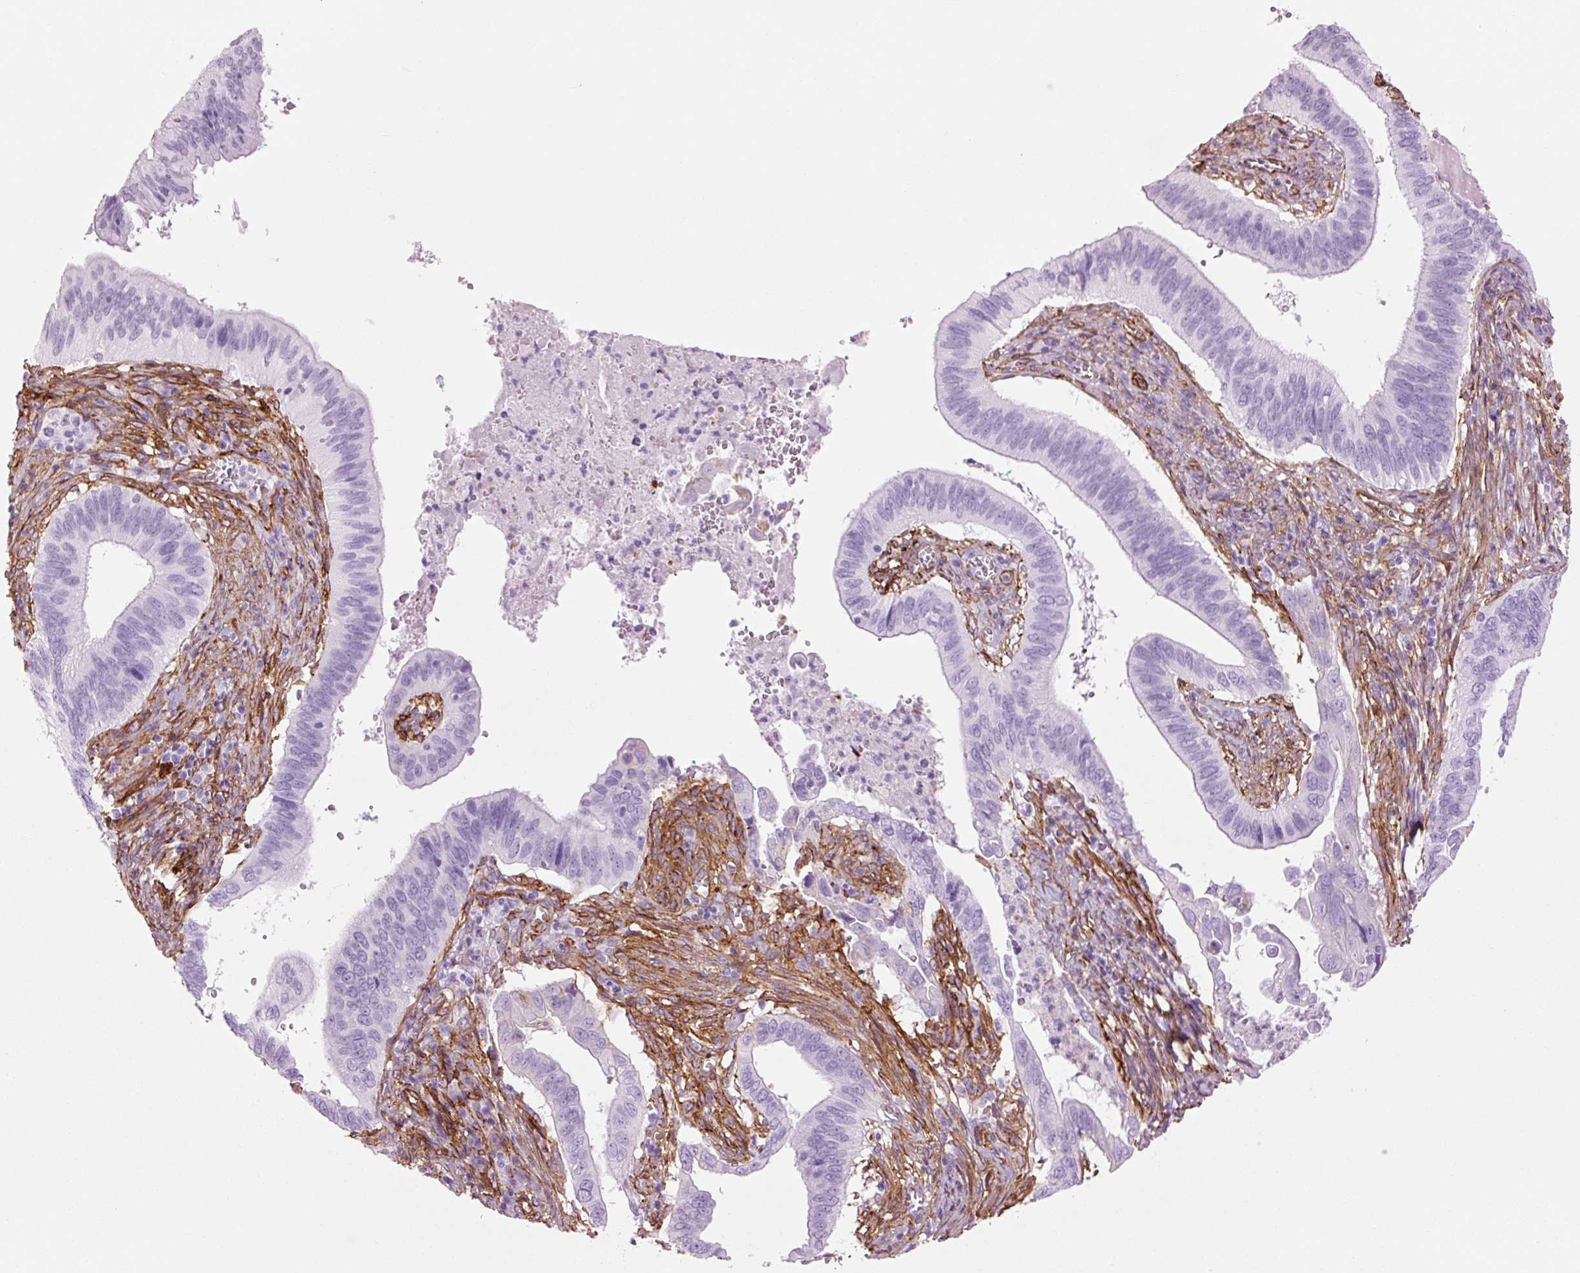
{"staining": {"intensity": "negative", "quantity": "none", "location": "none"}, "tissue": "cervical cancer", "cell_type": "Tumor cells", "image_type": "cancer", "snomed": [{"axis": "morphology", "description": "Adenocarcinoma, NOS"}, {"axis": "topography", "description": "Cervix"}], "caption": "Tumor cells show no significant protein expression in cervical cancer (adenocarcinoma).", "gene": "CAV1", "patient": {"sex": "female", "age": 42}}